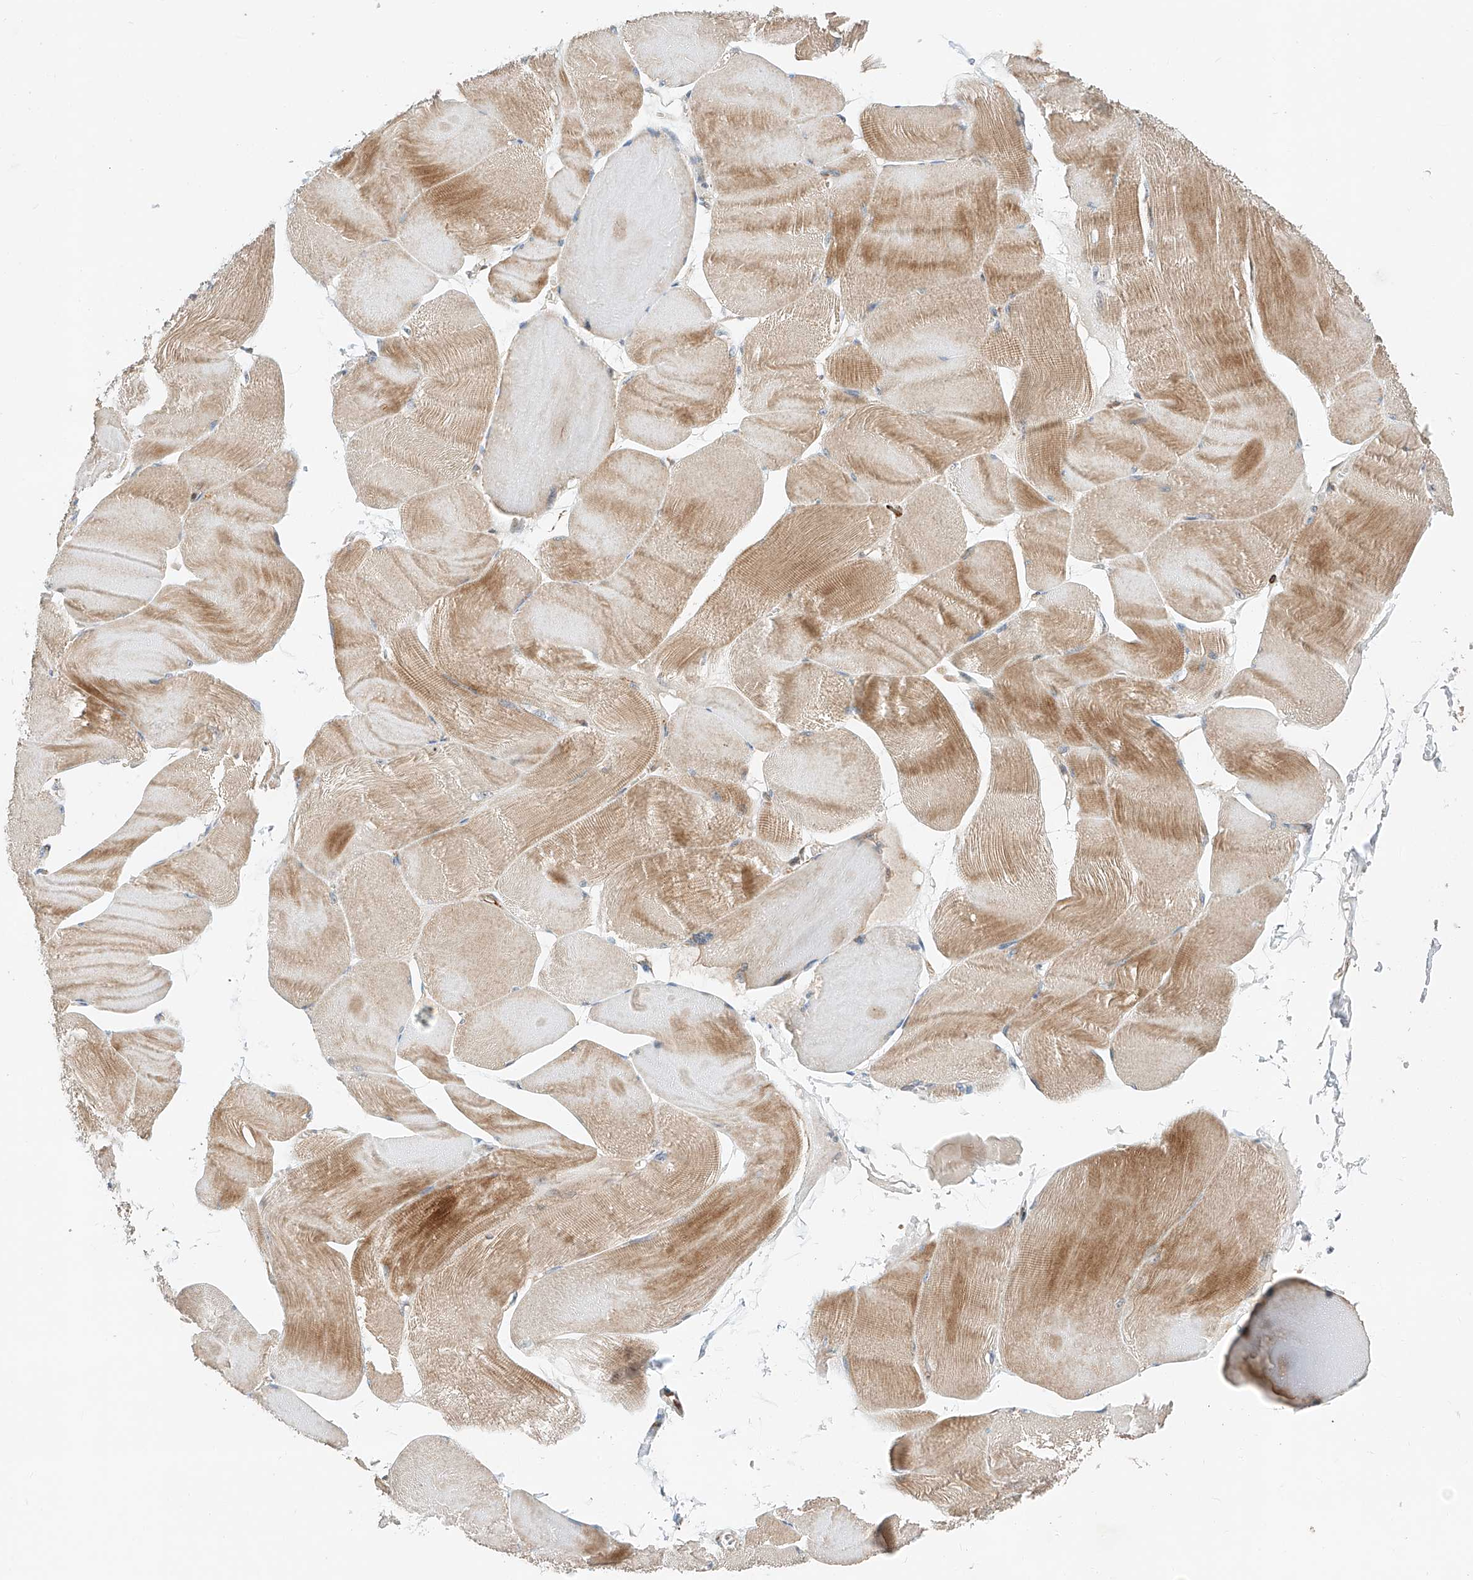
{"staining": {"intensity": "moderate", "quantity": ">75%", "location": "cytoplasmic/membranous"}, "tissue": "skeletal muscle", "cell_type": "Myocytes", "image_type": "normal", "snomed": [{"axis": "morphology", "description": "Normal tissue, NOS"}, {"axis": "morphology", "description": "Basal cell carcinoma"}, {"axis": "topography", "description": "Skeletal muscle"}], "caption": "Immunohistochemistry (DAB (3,3'-diaminobenzidine)) staining of normal human skeletal muscle reveals moderate cytoplasmic/membranous protein expression in about >75% of myocytes. Using DAB (brown) and hematoxylin (blue) stains, captured at high magnification using brightfield microscopy.", "gene": "RUSC1", "patient": {"sex": "female", "age": 64}}